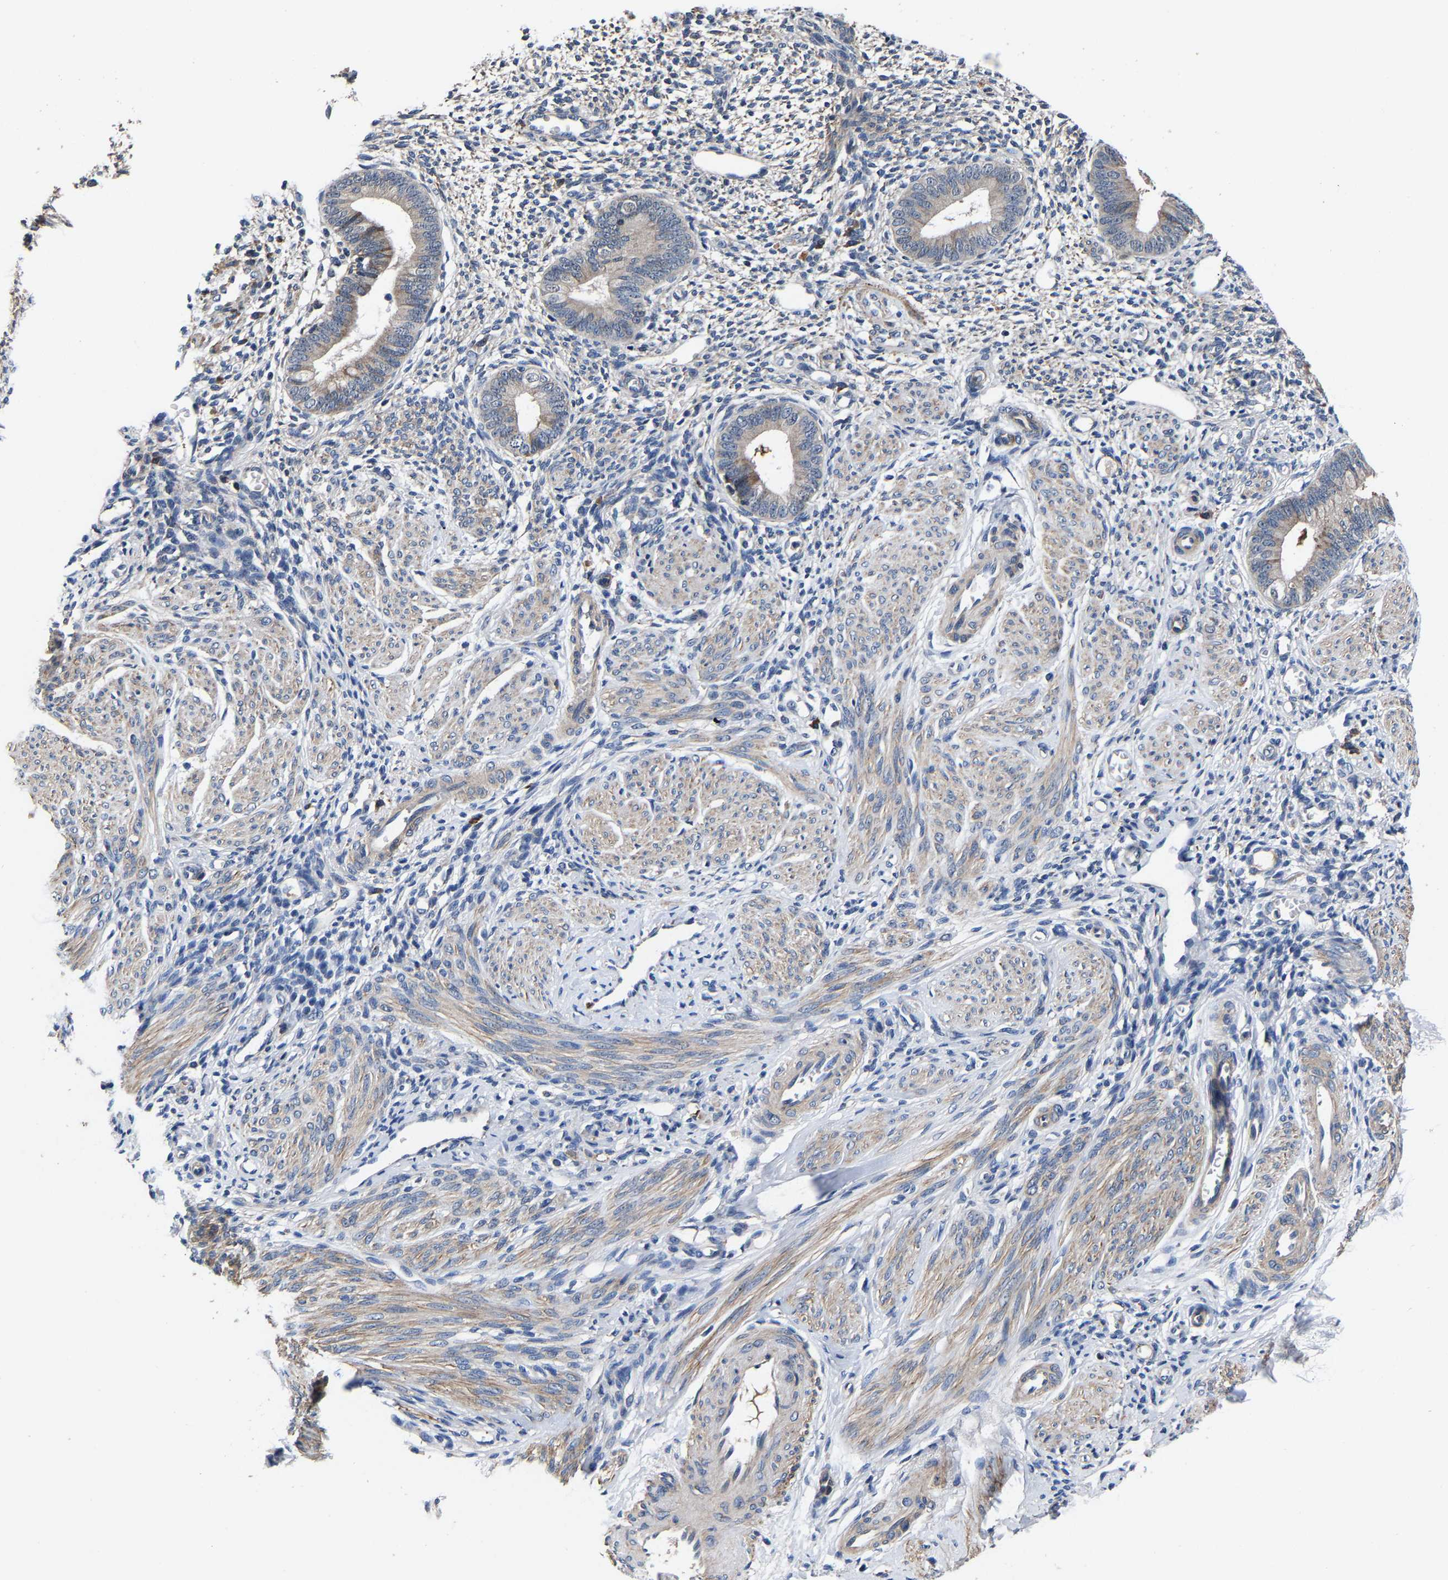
{"staining": {"intensity": "negative", "quantity": "none", "location": "none"}, "tissue": "endometrium", "cell_type": "Cells in endometrial stroma", "image_type": "normal", "snomed": [{"axis": "morphology", "description": "Normal tissue, NOS"}, {"axis": "topography", "description": "Endometrium"}], "caption": "DAB (3,3'-diaminobenzidine) immunohistochemical staining of normal endometrium displays no significant positivity in cells in endometrial stroma. The staining was performed using DAB (3,3'-diaminobenzidine) to visualize the protein expression in brown, while the nuclei were stained in blue with hematoxylin (Magnification: 20x).", "gene": "SLC12A2", "patient": {"sex": "female", "age": 46}}